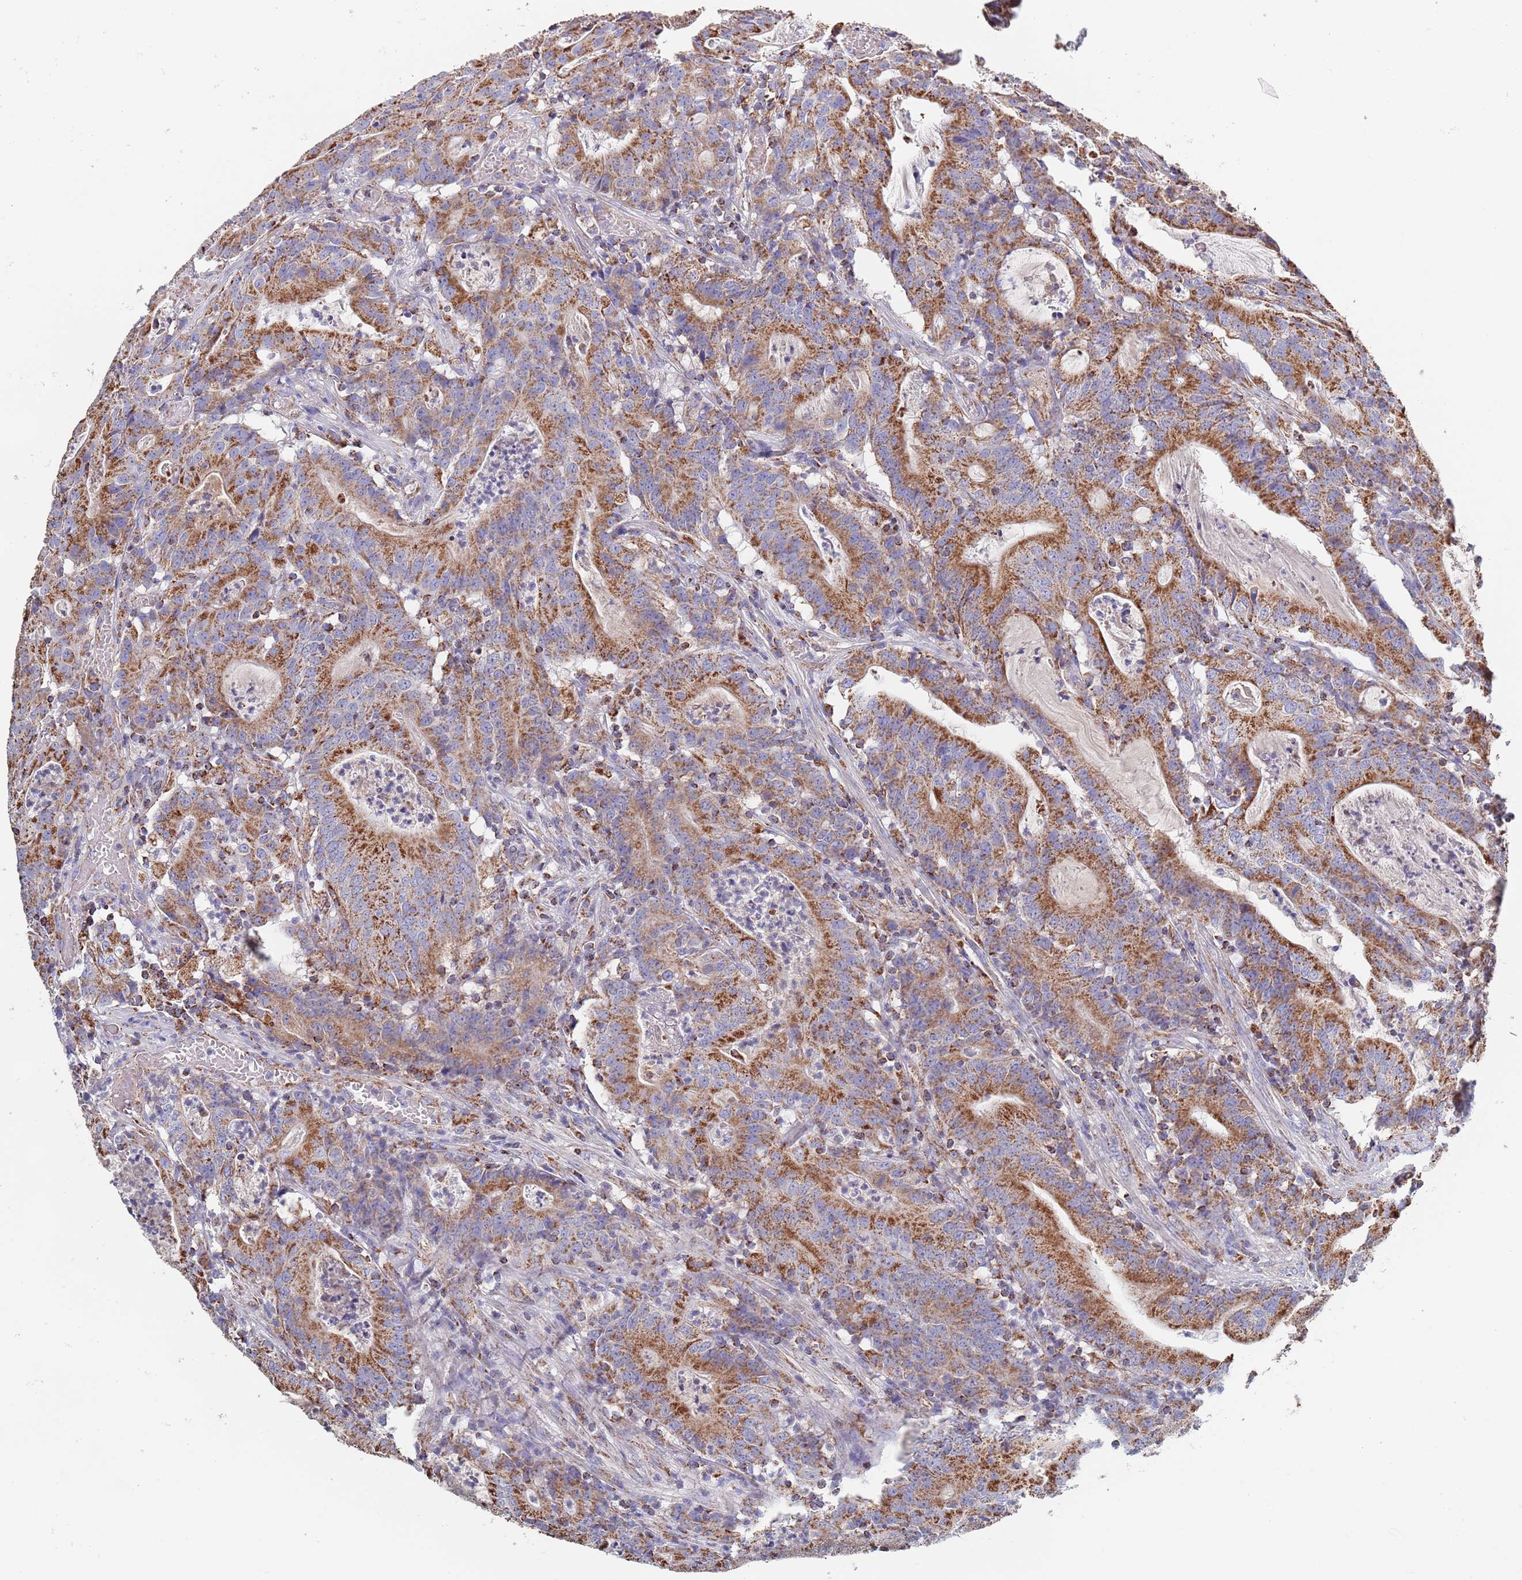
{"staining": {"intensity": "strong", "quantity": ">75%", "location": "cytoplasmic/membranous"}, "tissue": "colorectal cancer", "cell_type": "Tumor cells", "image_type": "cancer", "snomed": [{"axis": "morphology", "description": "Adenocarcinoma, NOS"}, {"axis": "topography", "description": "Colon"}], "caption": "Immunohistochemistry (IHC) of human colorectal cancer exhibits high levels of strong cytoplasmic/membranous staining in approximately >75% of tumor cells.", "gene": "PGP", "patient": {"sex": "male", "age": 83}}